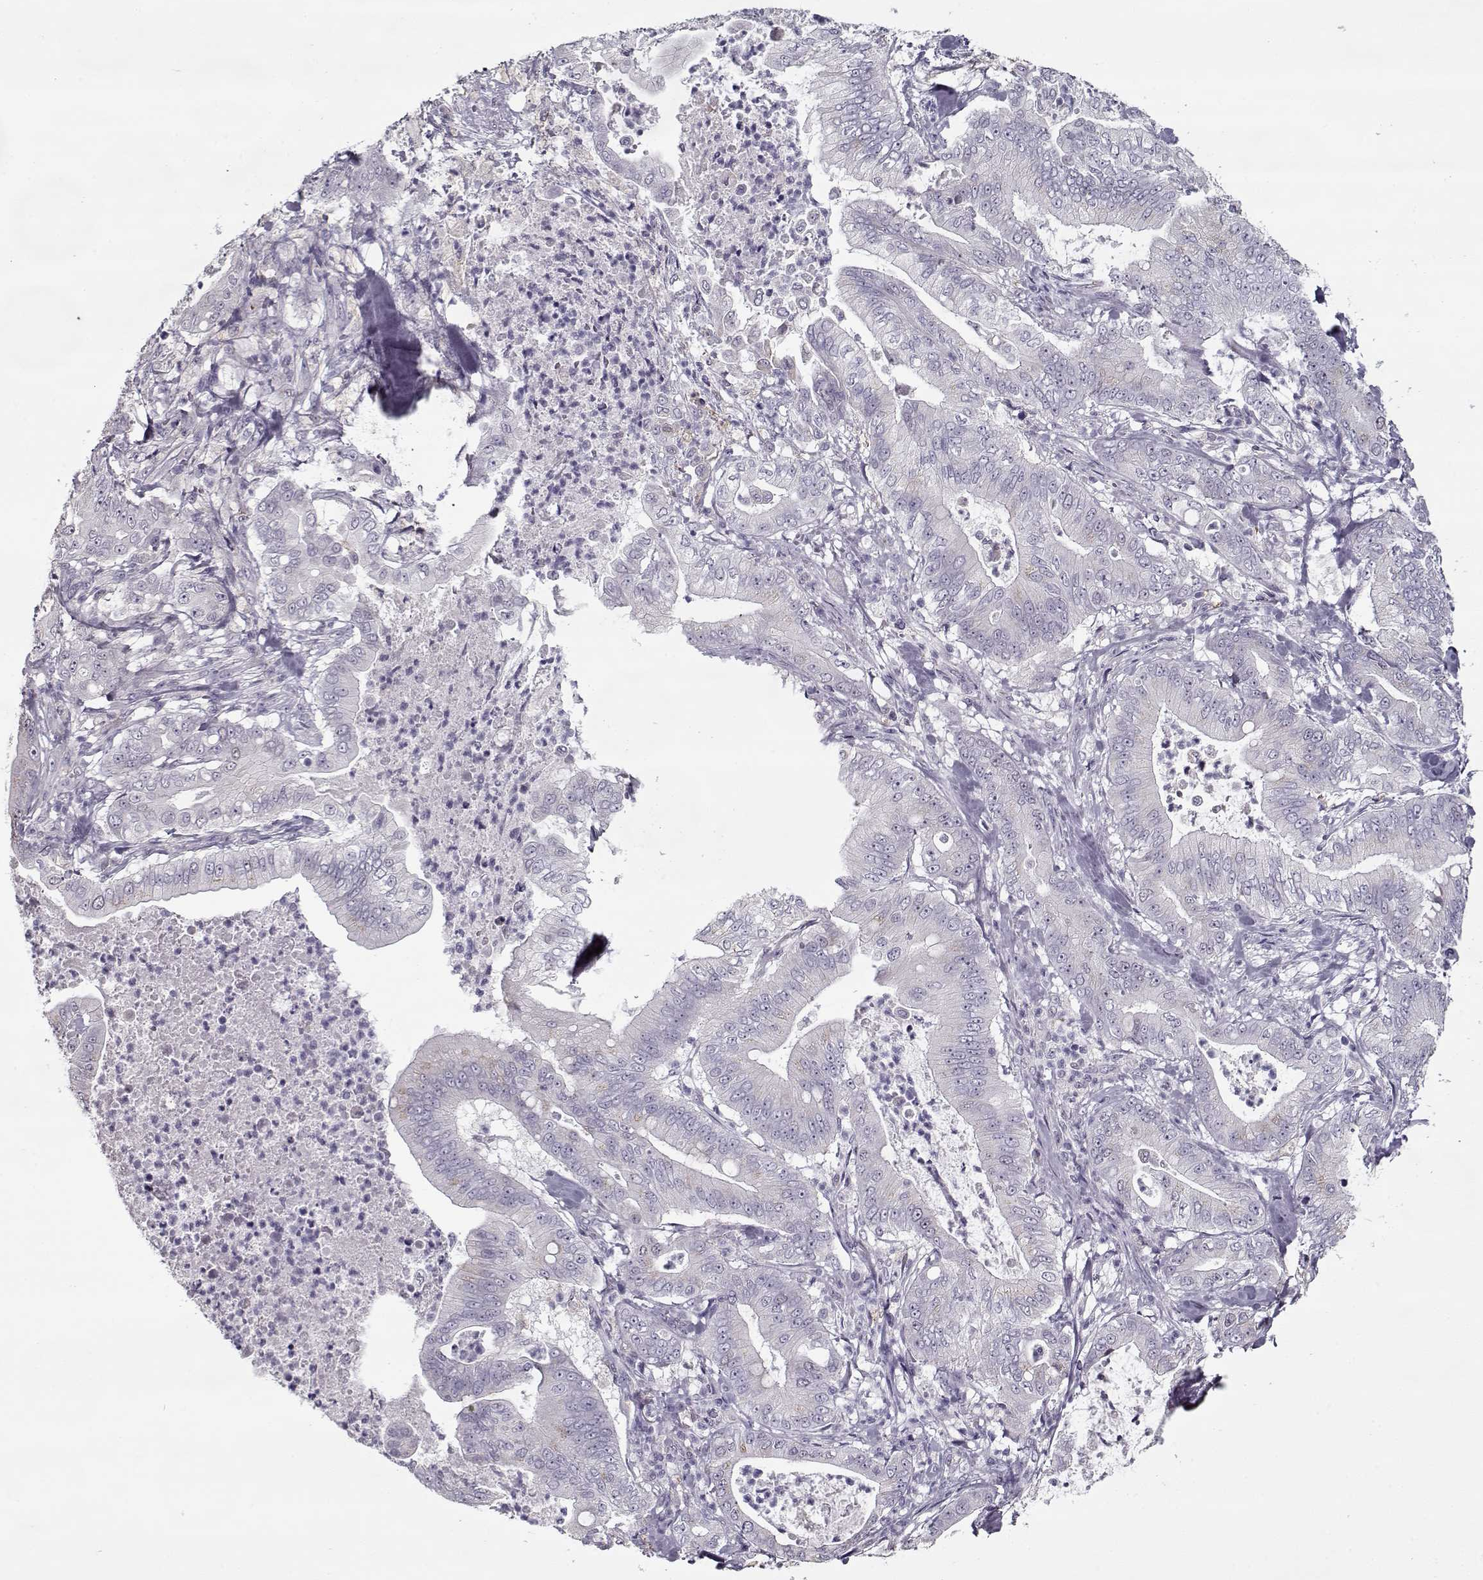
{"staining": {"intensity": "weak", "quantity": "<25%", "location": "cytoplasmic/membranous"}, "tissue": "pancreatic cancer", "cell_type": "Tumor cells", "image_type": "cancer", "snomed": [{"axis": "morphology", "description": "Adenocarcinoma, NOS"}, {"axis": "topography", "description": "Pancreas"}], "caption": "Photomicrograph shows no significant protein expression in tumor cells of pancreatic cancer (adenocarcinoma).", "gene": "SEC16B", "patient": {"sex": "male", "age": 71}}